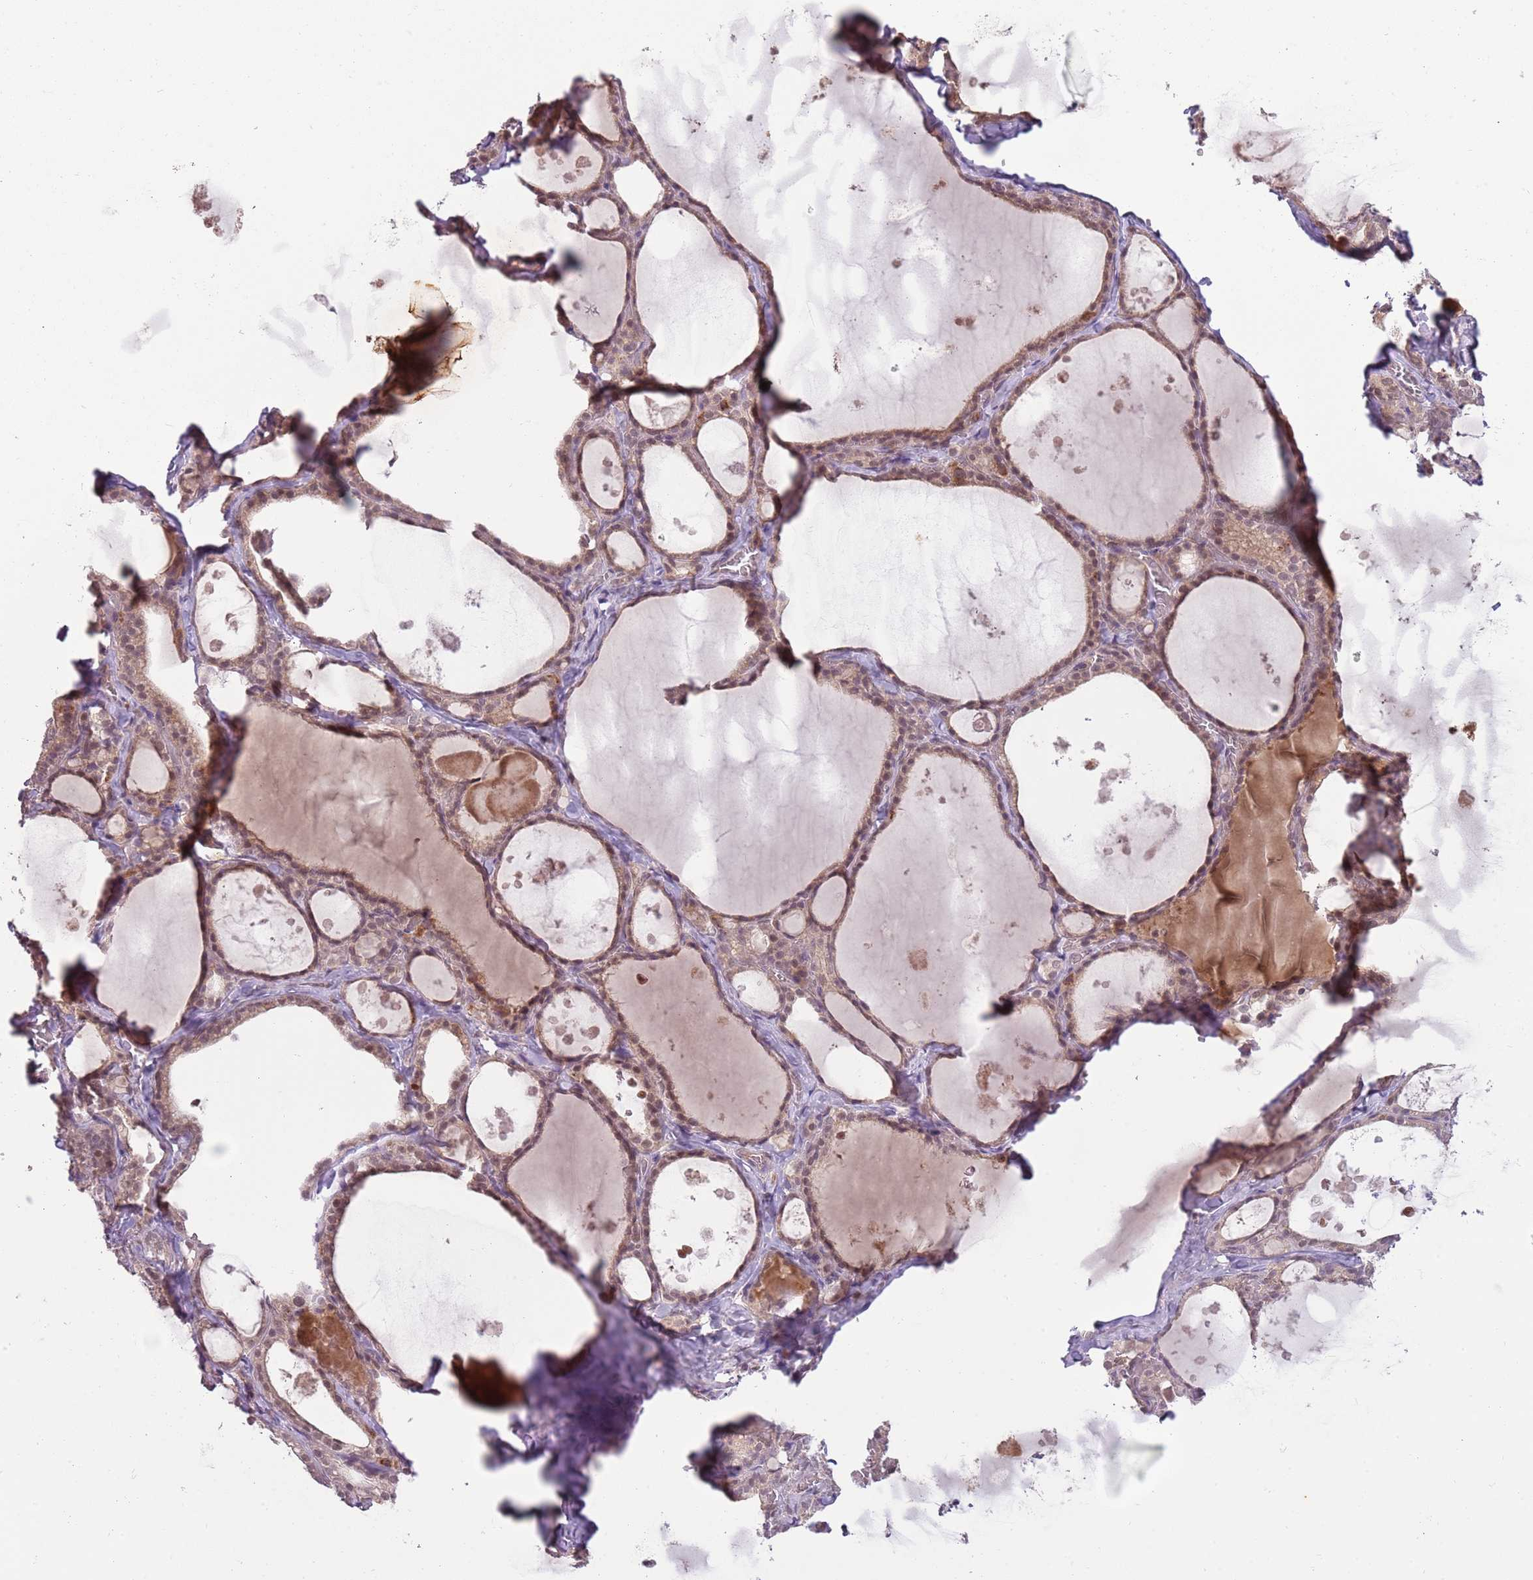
{"staining": {"intensity": "moderate", "quantity": ">75%", "location": "cytoplasmic/membranous,nuclear"}, "tissue": "thyroid gland", "cell_type": "Glandular cells", "image_type": "normal", "snomed": [{"axis": "morphology", "description": "Normal tissue, NOS"}, {"axis": "topography", "description": "Thyroid gland"}], "caption": "Moderate cytoplasmic/membranous,nuclear protein positivity is present in approximately >75% of glandular cells in thyroid gland. The staining is performed using DAB (3,3'-diaminobenzidine) brown chromogen to label protein expression. The nuclei are counter-stained blue using hematoxylin.", "gene": "NBPF4", "patient": {"sex": "male", "age": 56}}